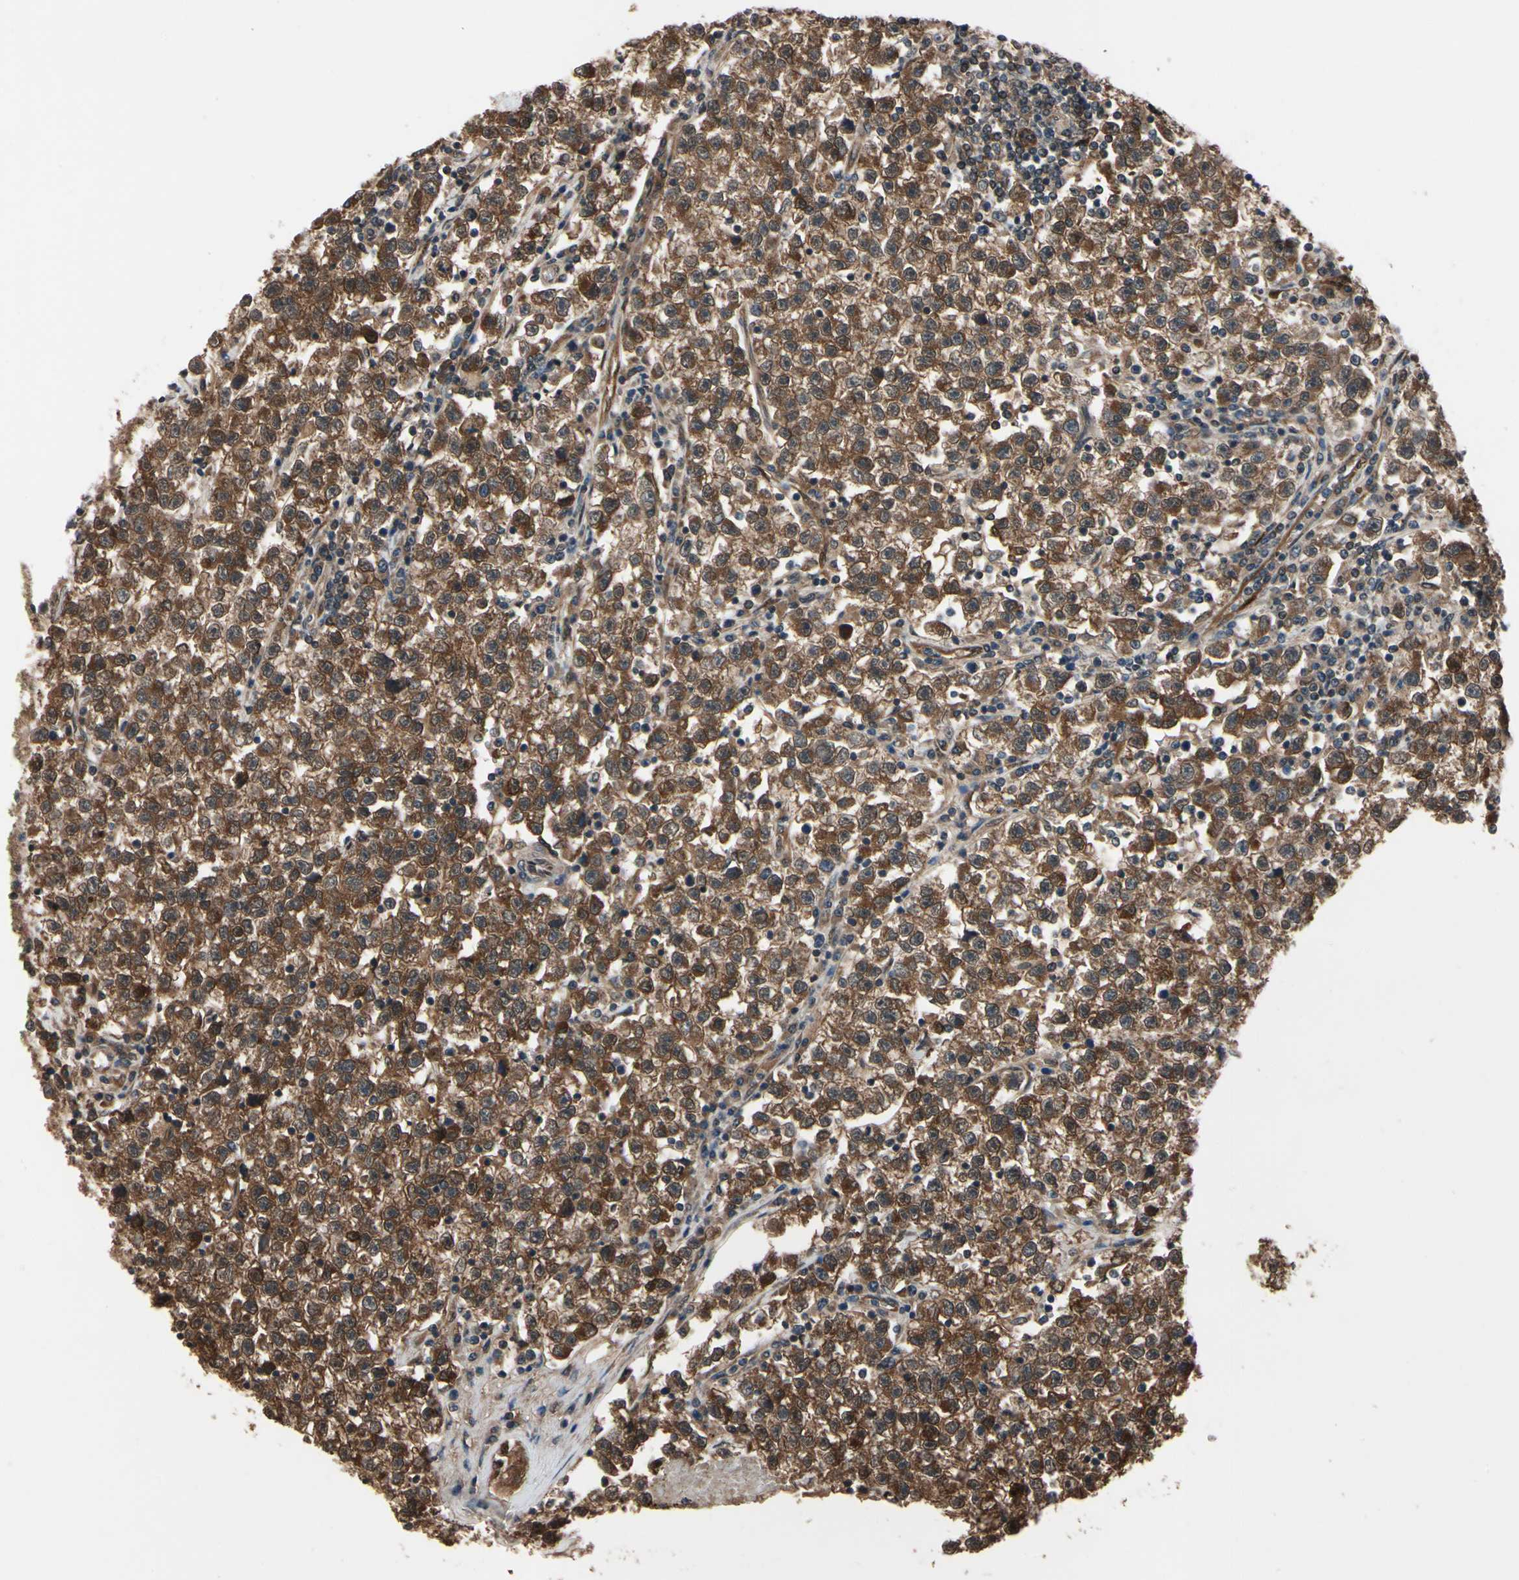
{"staining": {"intensity": "moderate", "quantity": ">75%", "location": "cytoplasmic/membranous"}, "tissue": "testis cancer", "cell_type": "Tumor cells", "image_type": "cancer", "snomed": [{"axis": "morphology", "description": "Seminoma, NOS"}, {"axis": "topography", "description": "Testis"}], "caption": "Protein expression analysis of human testis cancer reveals moderate cytoplasmic/membranous positivity in approximately >75% of tumor cells.", "gene": "PRDX6", "patient": {"sex": "male", "age": 22}}